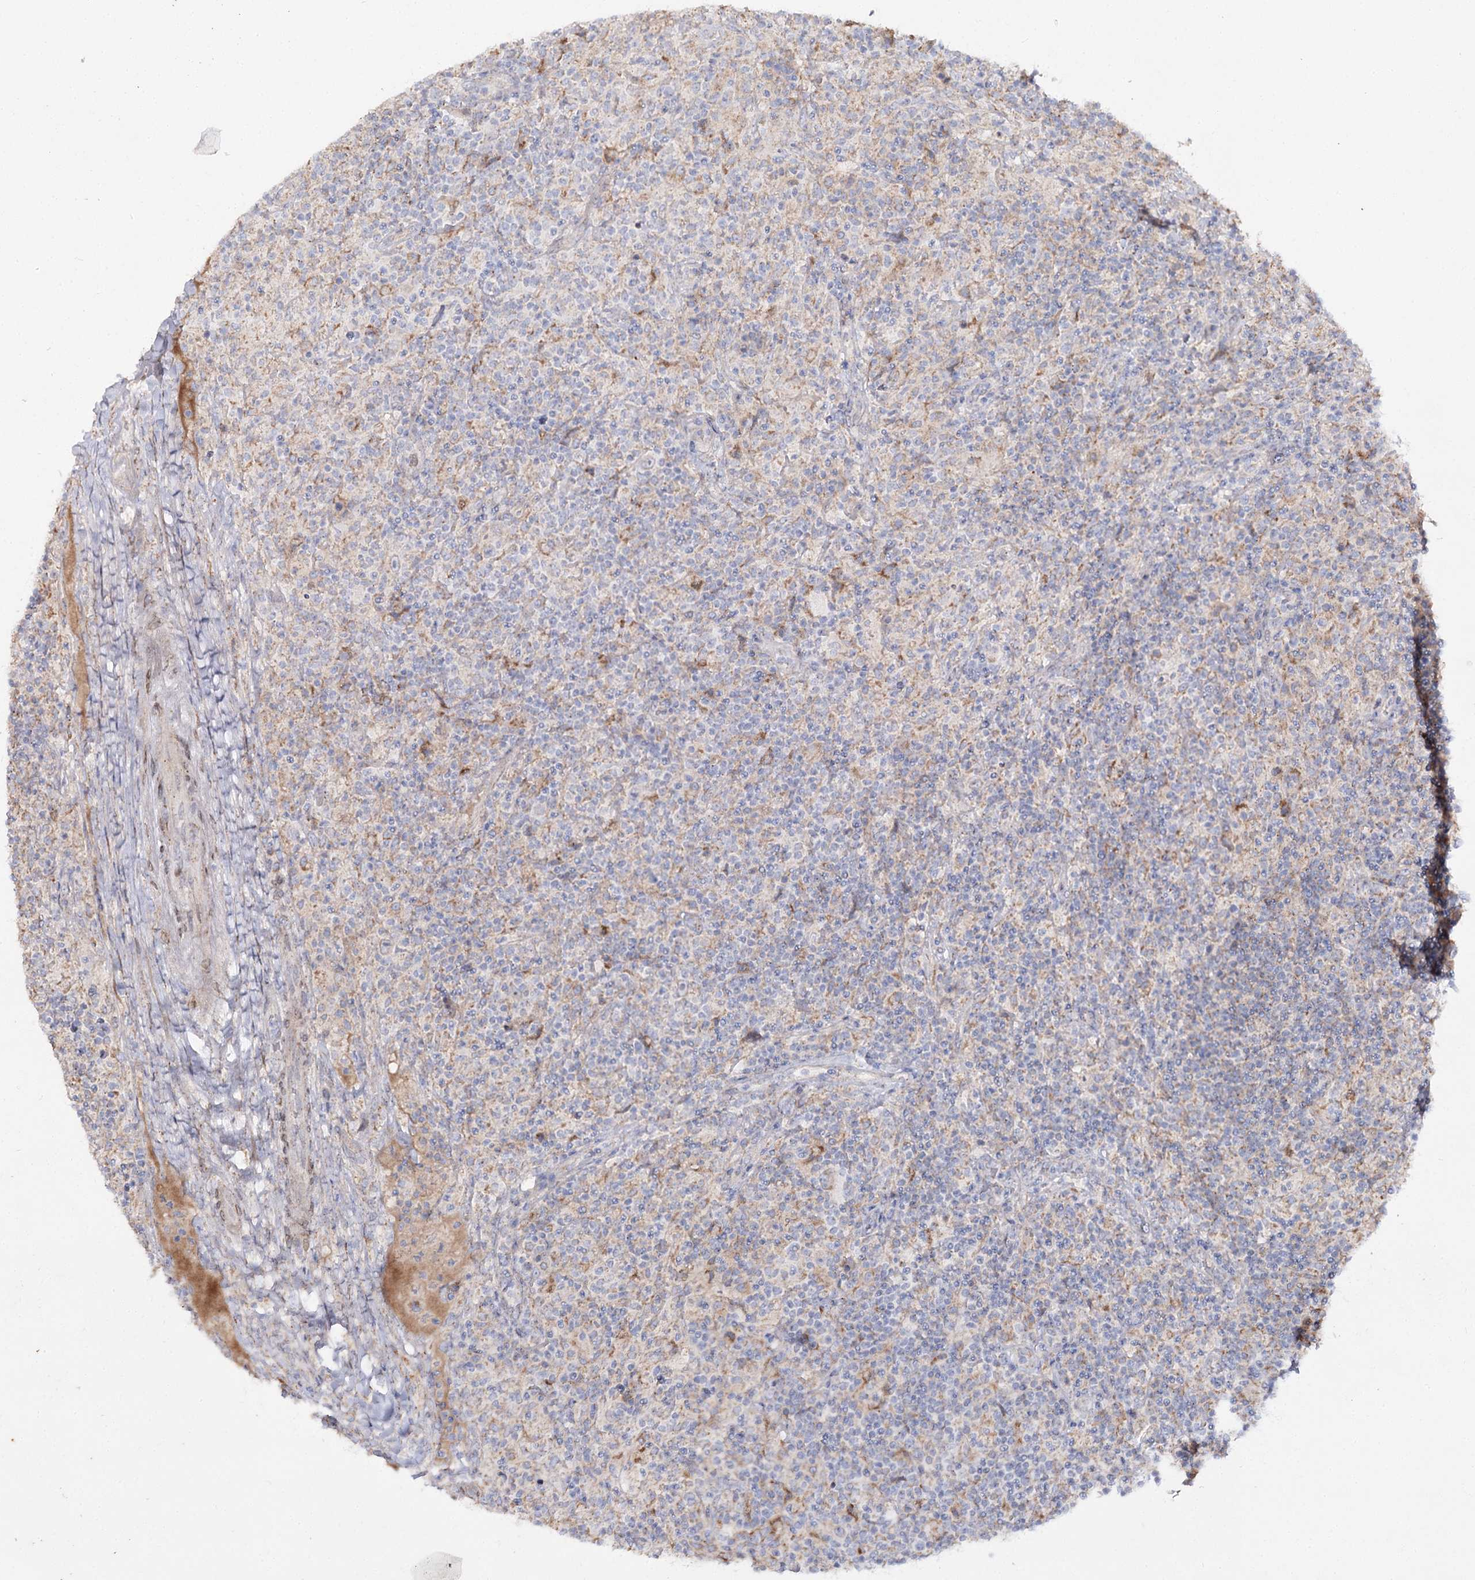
{"staining": {"intensity": "weak", "quantity": "<25%", "location": "cytoplasmic/membranous"}, "tissue": "lymphoma", "cell_type": "Tumor cells", "image_type": "cancer", "snomed": [{"axis": "morphology", "description": "Hodgkin's disease, NOS"}, {"axis": "topography", "description": "Lymph node"}], "caption": "DAB (3,3'-diaminobenzidine) immunohistochemical staining of lymphoma reveals no significant staining in tumor cells.", "gene": "C11orf80", "patient": {"sex": "male", "age": 70}}